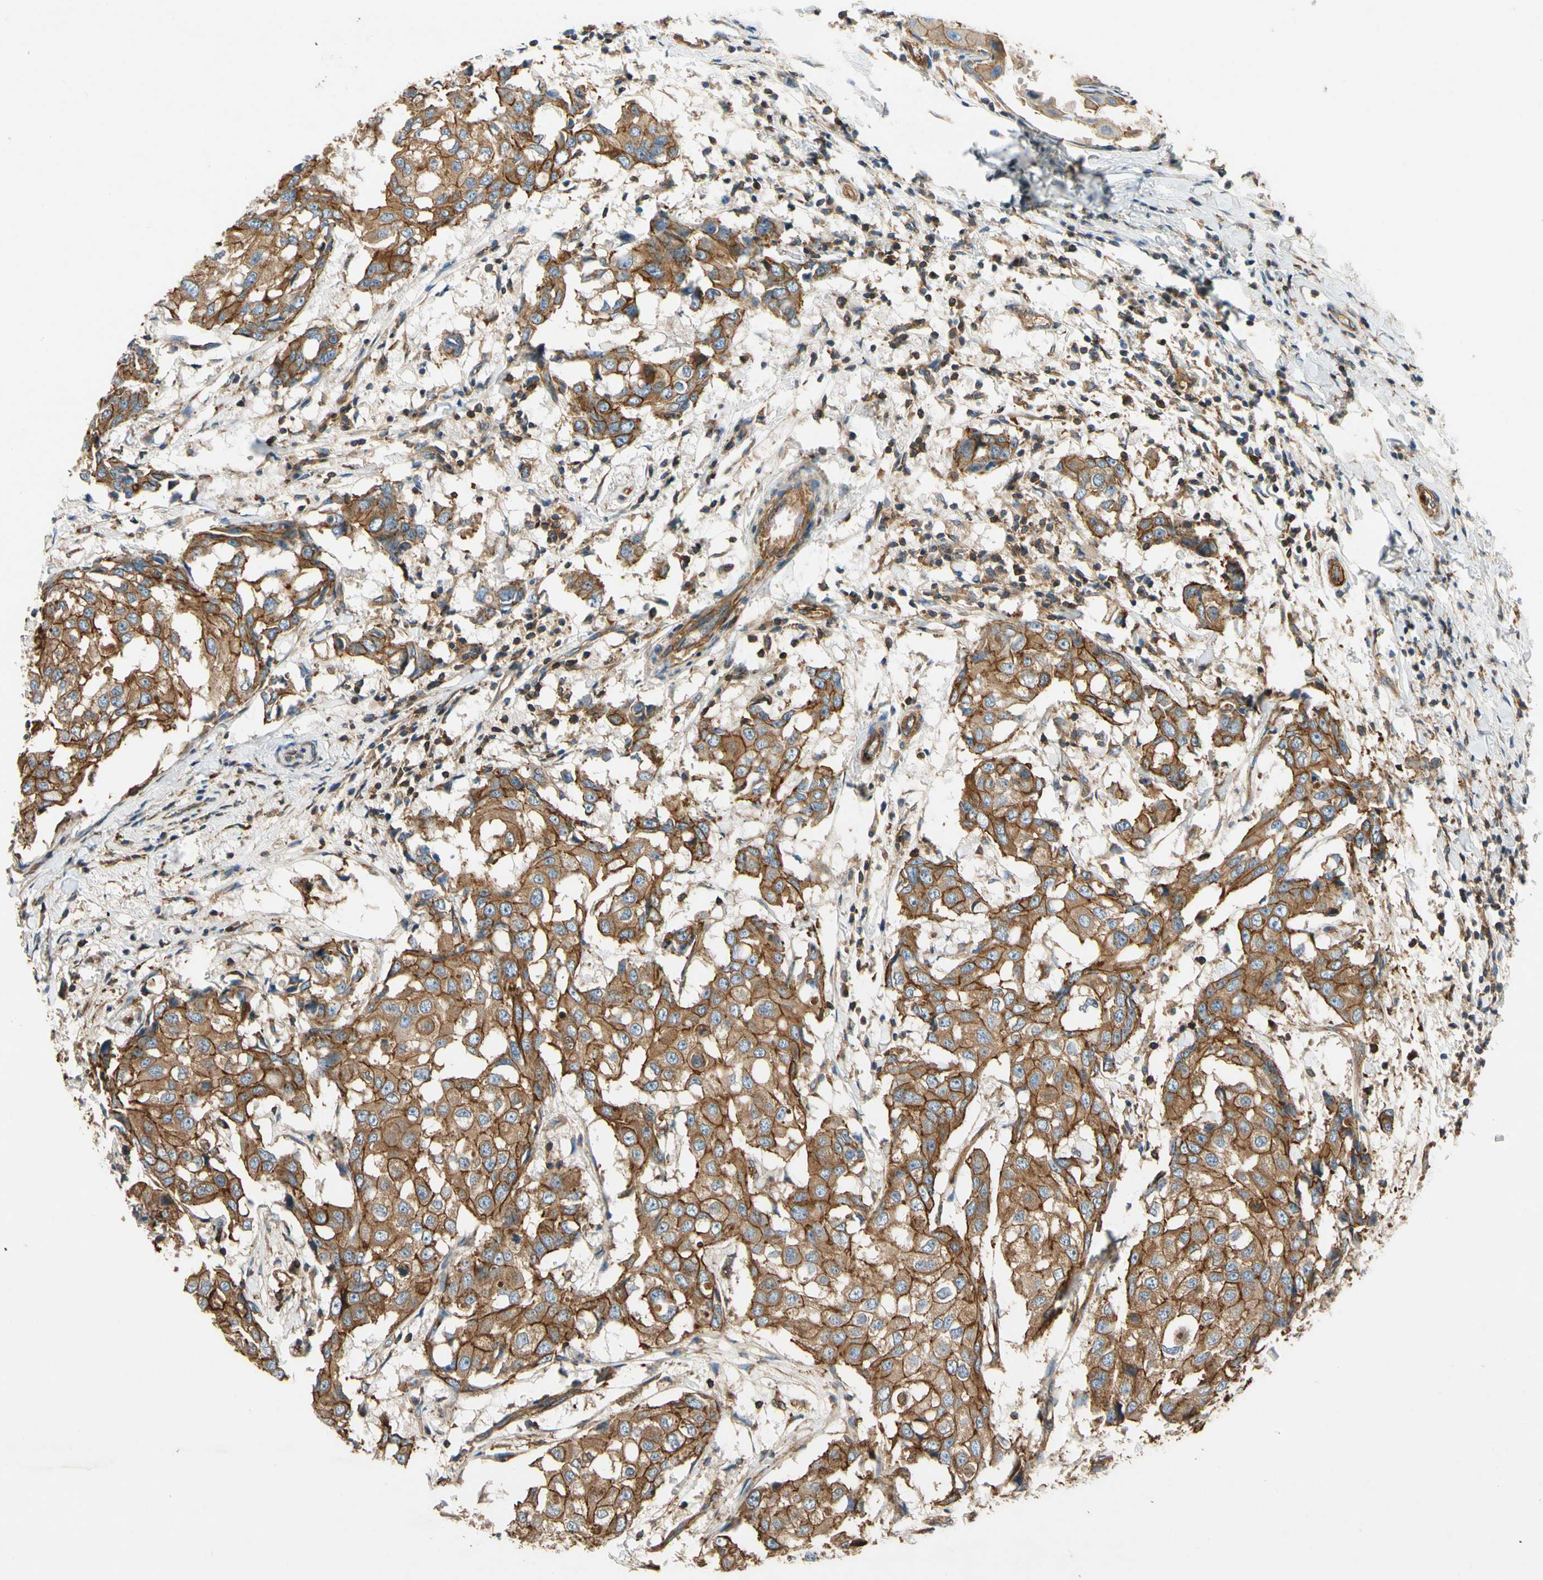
{"staining": {"intensity": "strong", "quantity": ">75%", "location": "cytoplasmic/membranous"}, "tissue": "breast cancer", "cell_type": "Tumor cells", "image_type": "cancer", "snomed": [{"axis": "morphology", "description": "Duct carcinoma"}, {"axis": "topography", "description": "Breast"}], "caption": "Immunohistochemistry (IHC) staining of breast intraductal carcinoma, which displays high levels of strong cytoplasmic/membranous expression in approximately >75% of tumor cells indicating strong cytoplasmic/membranous protein positivity. The staining was performed using DAB (brown) for protein detection and nuclei were counterstained in hematoxylin (blue).", "gene": "TCP11L1", "patient": {"sex": "female", "age": 27}}